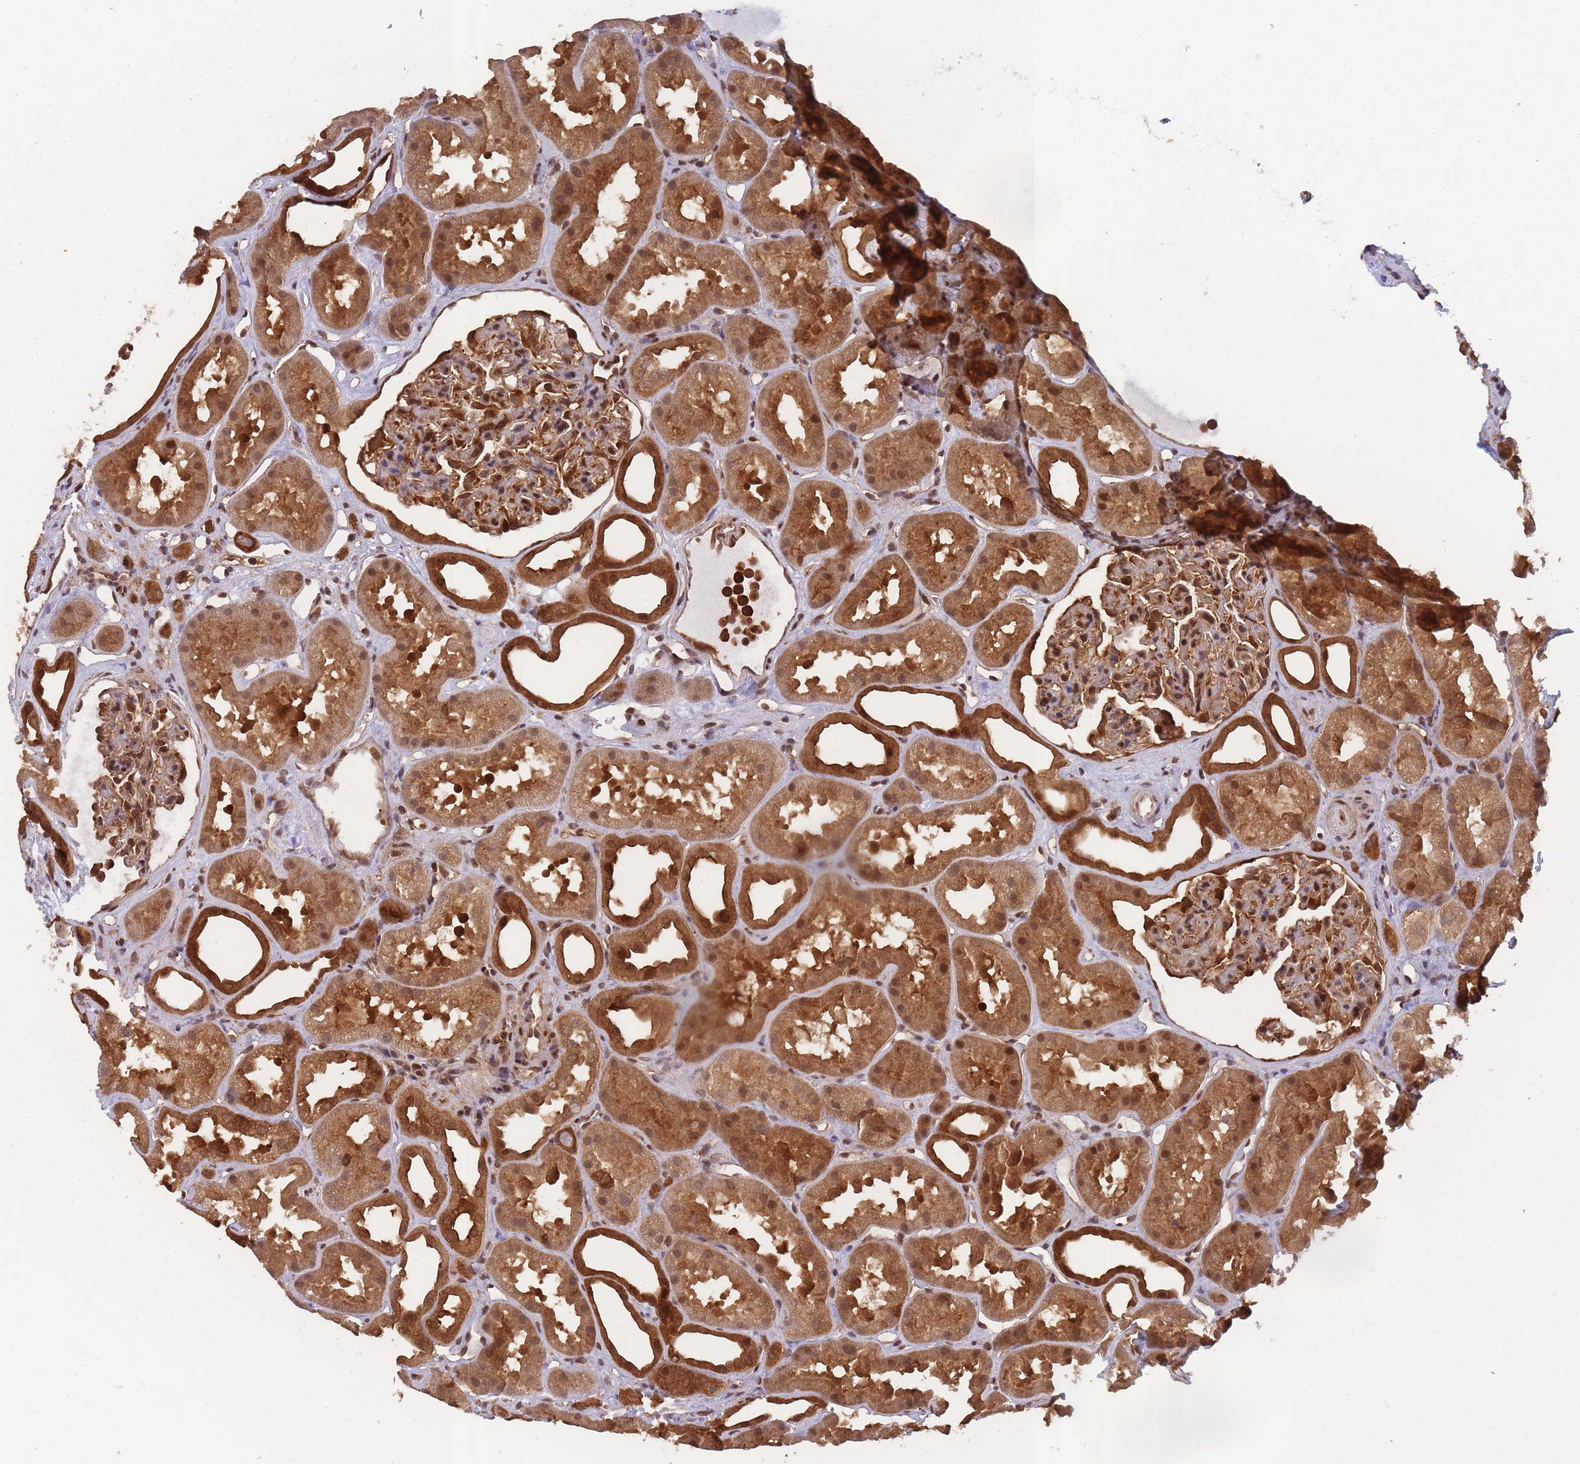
{"staining": {"intensity": "moderate", "quantity": "25%-75%", "location": "cytoplasmic/membranous,nuclear"}, "tissue": "kidney", "cell_type": "Cells in glomeruli", "image_type": "normal", "snomed": [{"axis": "morphology", "description": "Normal tissue, NOS"}, {"axis": "topography", "description": "Kidney"}], "caption": "Protein staining of normal kidney shows moderate cytoplasmic/membranous,nuclear expression in approximately 25%-75% of cells in glomeruli. (Stains: DAB (3,3'-diaminobenzidine) in brown, nuclei in blue, Microscopy: brightfield microscopy at high magnification).", "gene": "PPP6R3", "patient": {"sex": "male", "age": 61}}